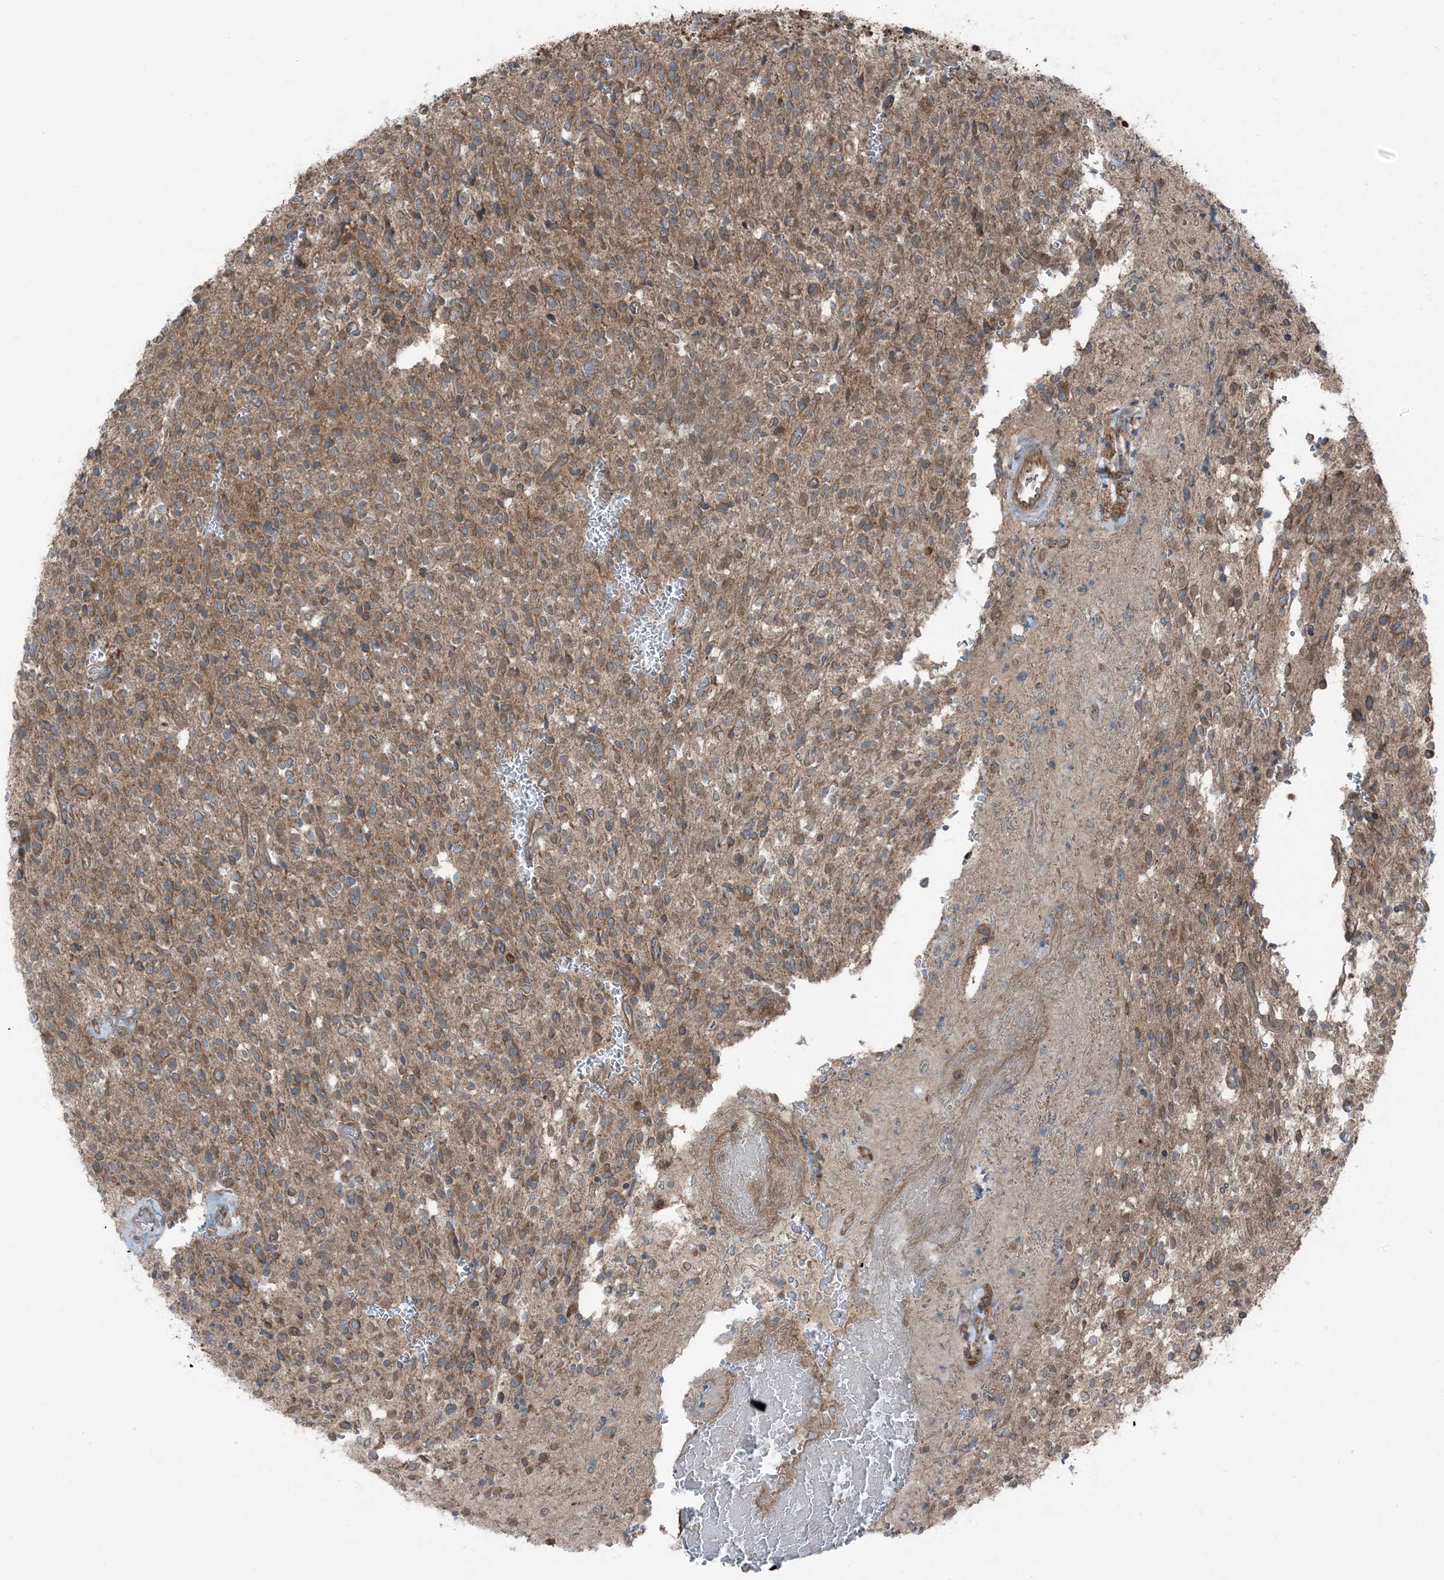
{"staining": {"intensity": "moderate", "quantity": ">75%", "location": "cytoplasmic/membranous"}, "tissue": "glioma", "cell_type": "Tumor cells", "image_type": "cancer", "snomed": [{"axis": "morphology", "description": "Glioma, malignant, High grade"}, {"axis": "topography", "description": "Brain"}], "caption": "Immunohistochemistry (IHC) micrograph of neoplastic tissue: malignant glioma (high-grade) stained using immunohistochemistry (IHC) exhibits medium levels of moderate protein expression localized specifically in the cytoplasmic/membranous of tumor cells, appearing as a cytoplasmic/membranous brown color.", "gene": "RAB3GAP1", "patient": {"sex": "male", "age": 34}}